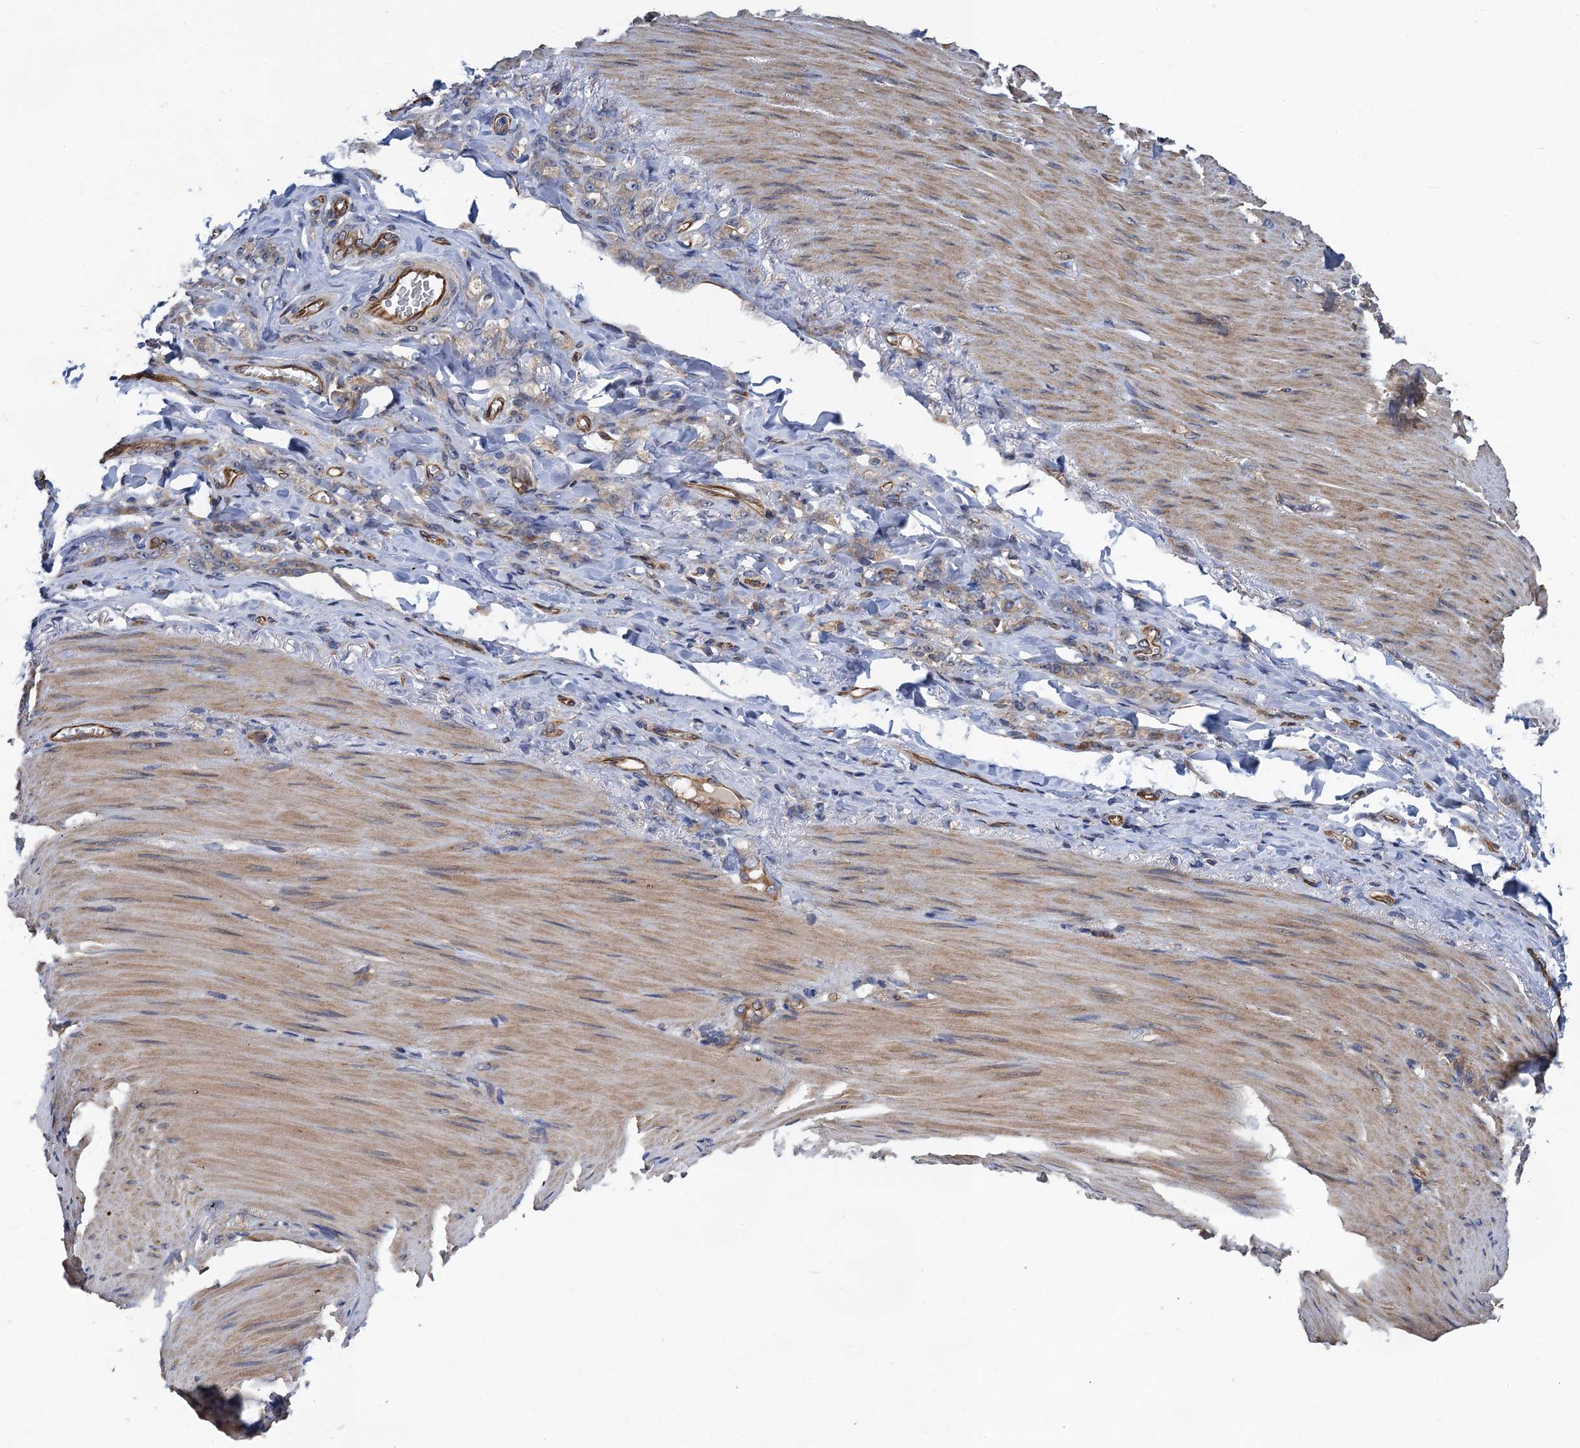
{"staining": {"intensity": "weak", "quantity": ">75%", "location": "cytoplasmic/membranous"}, "tissue": "stomach cancer", "cell_type": "Tumor cells", "image_type": "cancer", "snomed": [{"axis": "morphology", "description": "Normal tissue, NOS"}, {"axis": "morphology", "description": "Adenocarcinoma, NOS"}, {"axis": "topography", "description": "Stomach"}], "caption": "Stomach cancer was stained to show a protein in brown. There is low levels of weak cytoplasmic/membranous expression in about >75% of tumor cells.", "gene": "PJA2", "patient": {"sex": "male", "age": 82}}